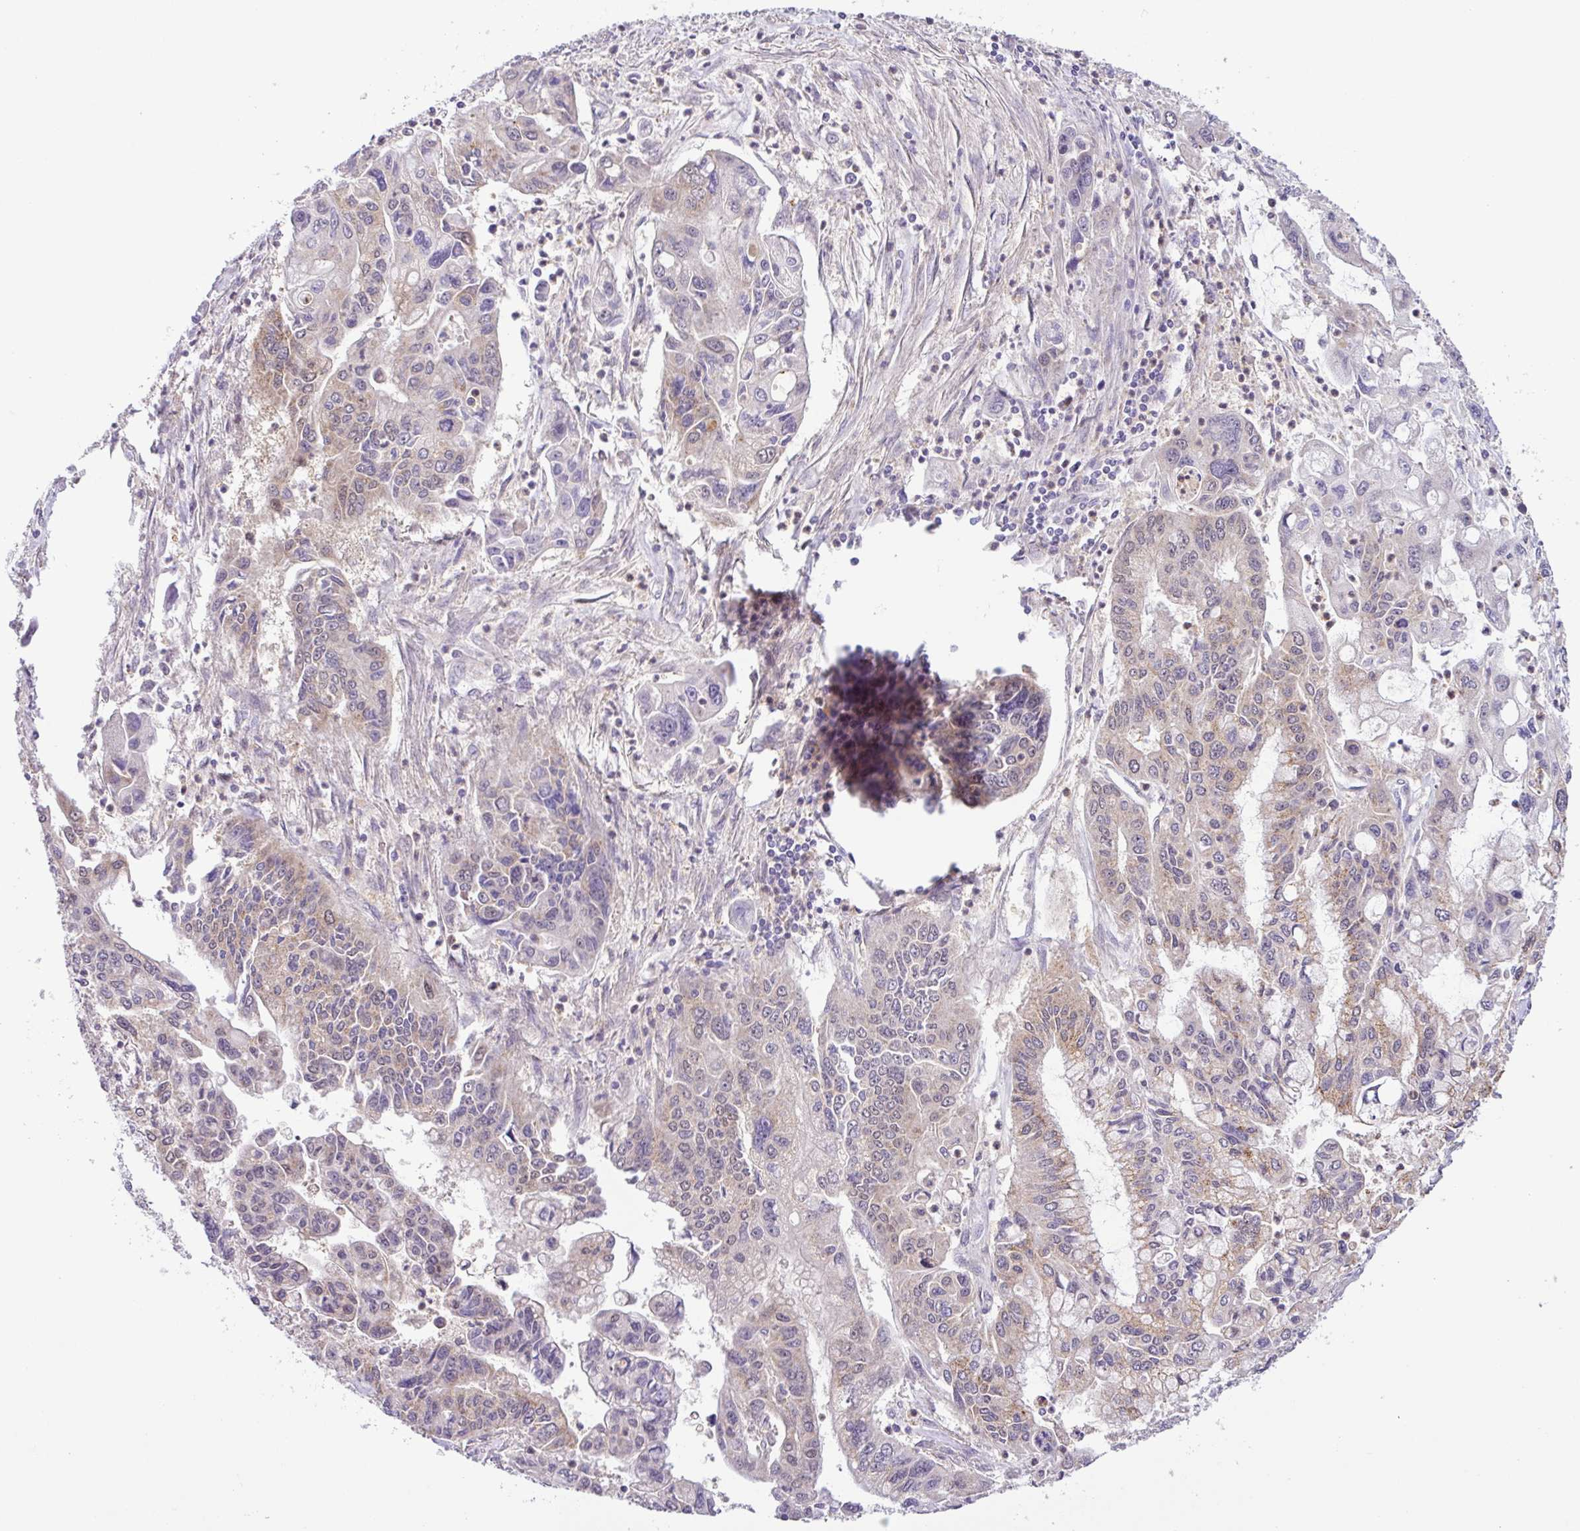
{"staining": {"intensity": "weak", "quantity": "25%-75%", "location": "cytoplasmic/membranous,nuclear"}, "tissue": "pancreatic cancer", "cell_type": "Tumor cells", "image_type": "cancer", "snomed": [{"axis": "morphology", "description": "Adenocarcinoma, NOS"}, {"axis": "topography", "description": "Pancreas"}], "caption": "Weak cytoplasmic/membranous and nuclear protein staining is identified in about 25%-75% of tumor cells in pancreatic cancer. Using DAB (3,3'-diaminobenzidine) (brown) and hematoxylin (blue) stains, captured at high magnification using brightfield microscopy.", "gene": "TONSL", "patient": {"sex": "male", "age": 62}}